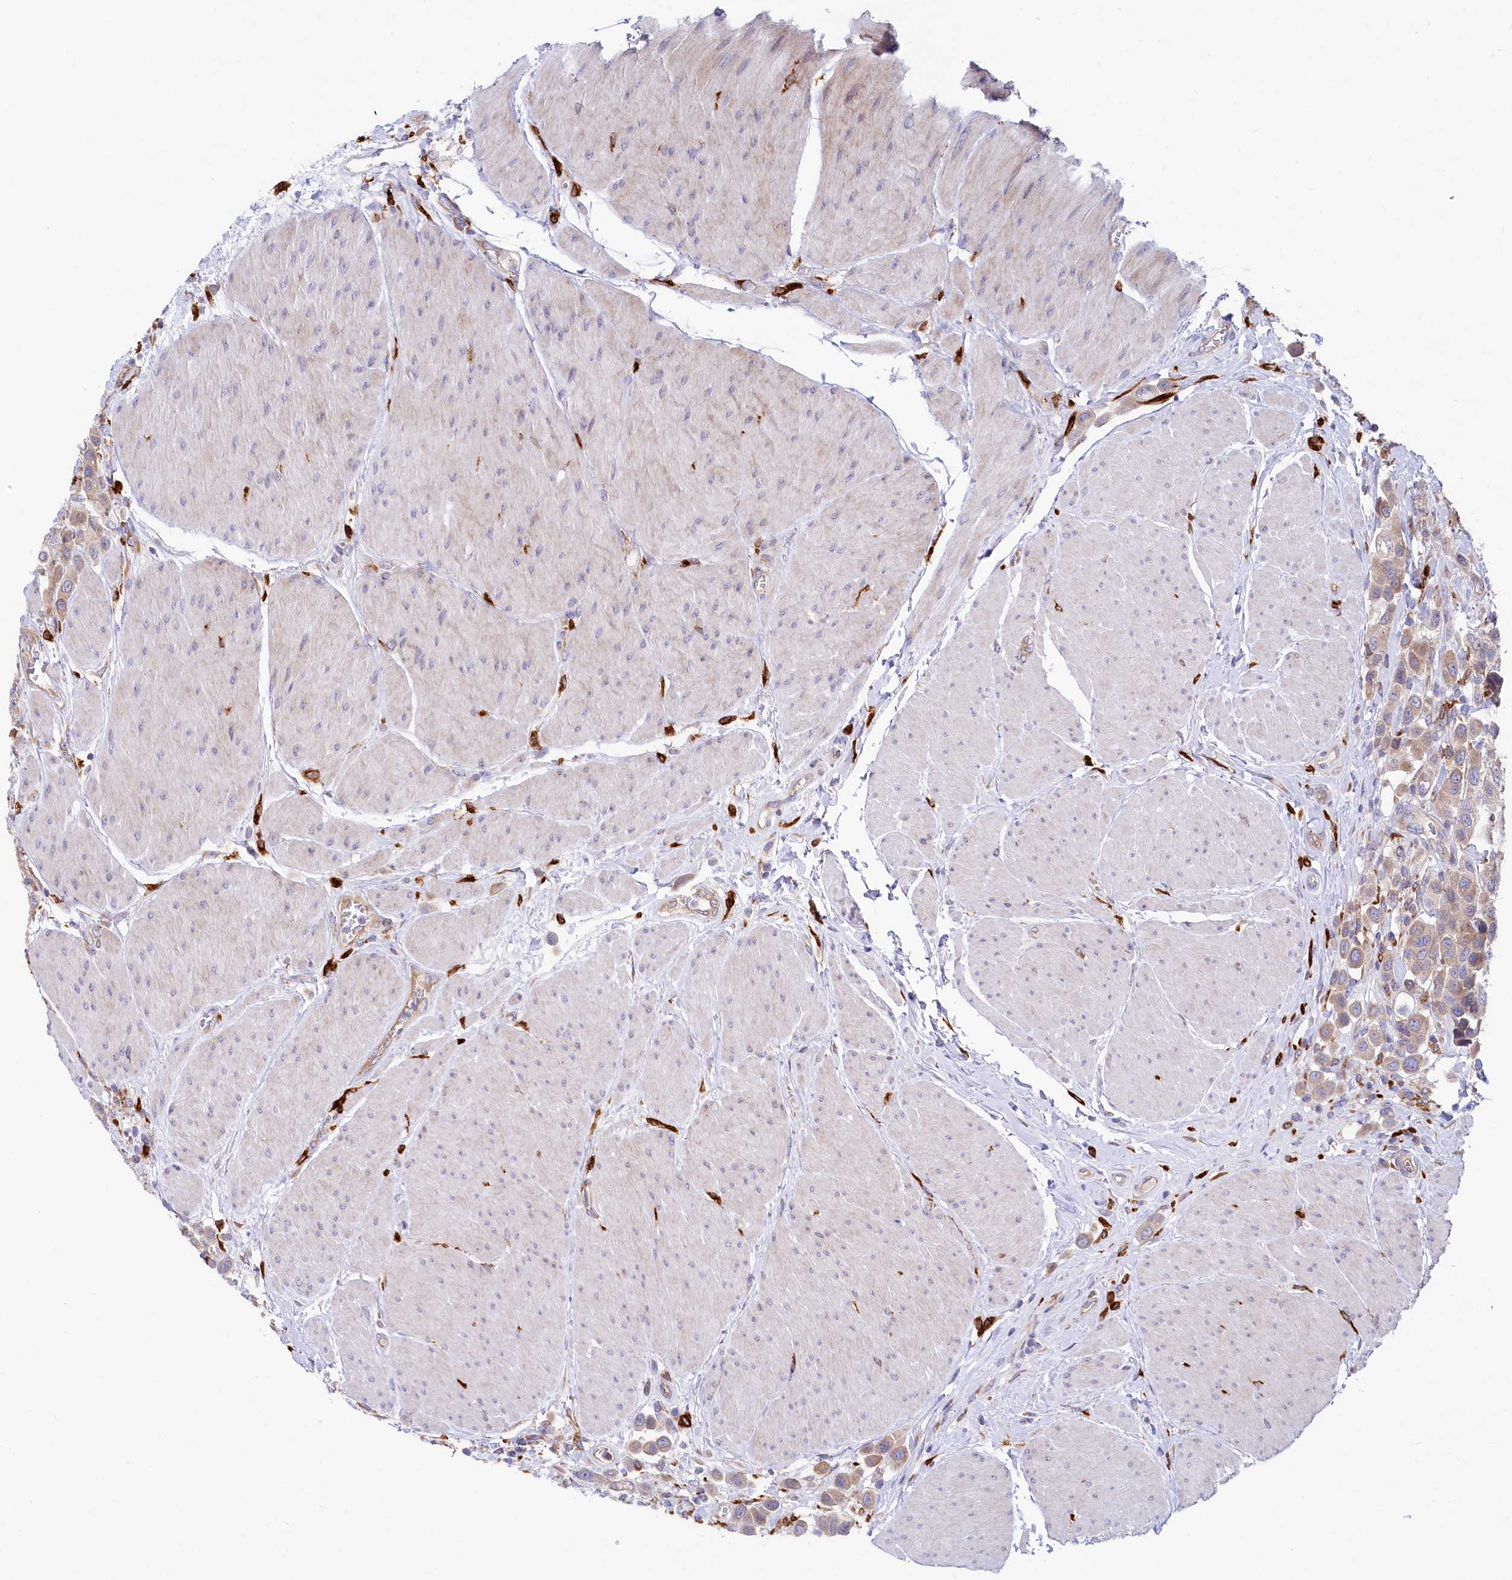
{"staining": {"intensity": "weak", "quantity": "25%-75%", "location": "cytoplasmic/membranous"}, "tissue": "urothelial cancer", "cell_type": "Tumor cells", "image_type": "cancer", "snomed": [{"axis": "morphology", "description": "Urothelial carcinoma, High grade"}, {"axis": "topography", "description": "Urinary bladder"}], "caption": "The image demonstrates immunohistochemical staining of urothelial cancer. There is weak cytoplasmic/membranous expression is appreciated in approximately 25%-75% of tumor cells.", "gene": "CHID1", "patient": {"sex": "male", "age": 50}}